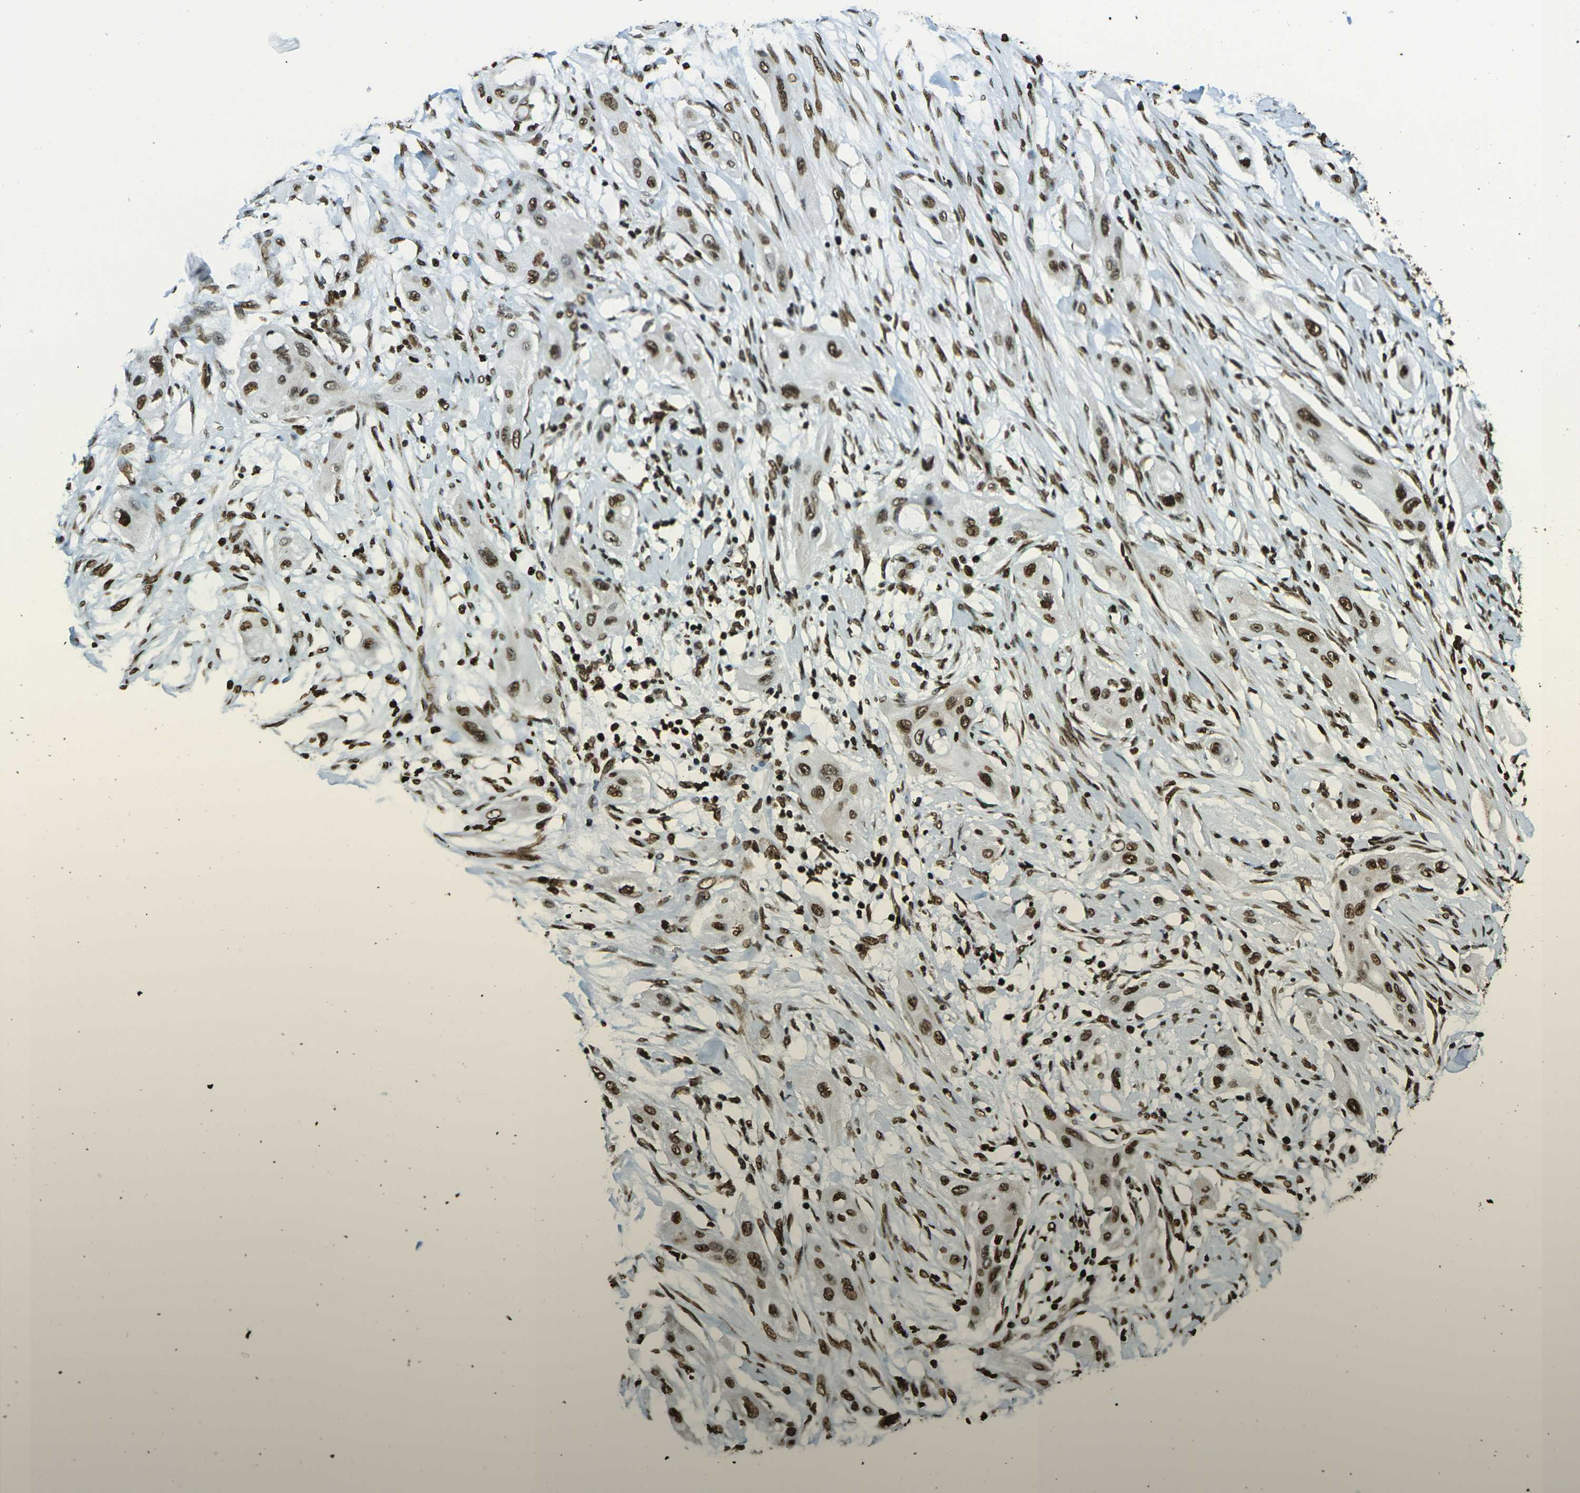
{"staining": {"intensity": "moderate", "quantity": ">75%", "location": "nuclear"}, "tissue": "lung cancer", "cell_type": "Tumor cells", "image_type": "cancer", "snomed": [{"axis": "morphology", "description": "Squamous cell carcinoma, NOS"}, {"axis": "topography", "description": "Lung"}], "caption": "Lung cancer tissue exhibits moderate nuclear expression in about >75% of tumor cells, visualized by immunohistochemistry. (Brightfield microscopy of DAB IHC at high magnification).", "gene": "H1-2", "patient": {"sex": "female", "age": 47}}